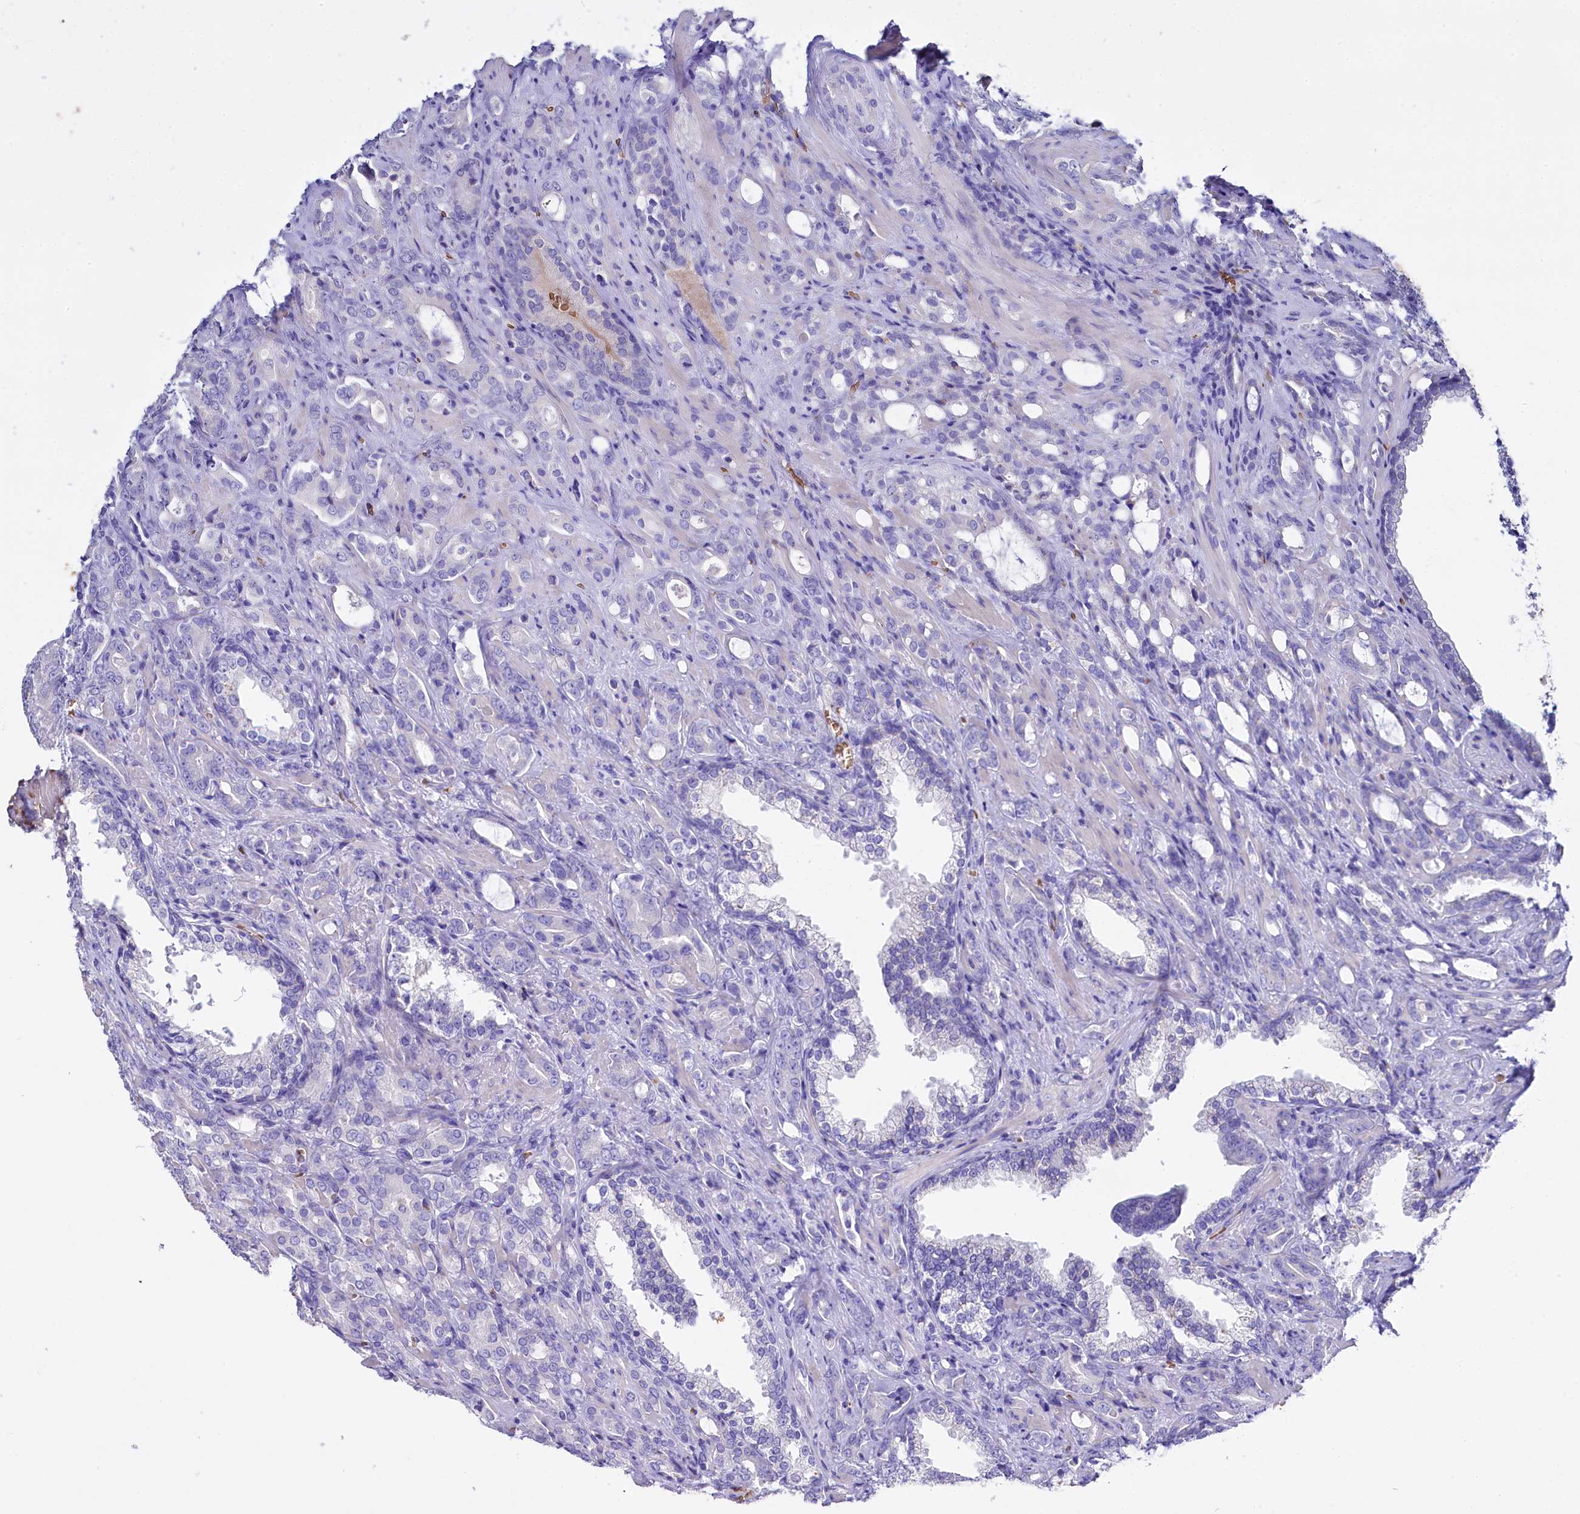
{"staining": {"intensity": "negative", "quantity": "none", "location": "none"}, "tissue": "prostate cancer", "cell_type": "Tumor cells", "image_type": "cancer", "snomed": [{"axis": "morphology", "description": "Adenocarcinoma, High grade"}, {"axis": "topography", "description": "Prostate"}], "caption": "The immunohistochemistry (IHC) photomicrograph has no significant staining in tumor cells of prostate high-grade adenocarcinoma tissue. (Brightfield microscopy of DAB (3,3'-diaminobenzidine) immunohistochemistry (IHC) at high magnification).", "gene": "RPUSD3", "patient": {"sex": "male", "age": 72}}